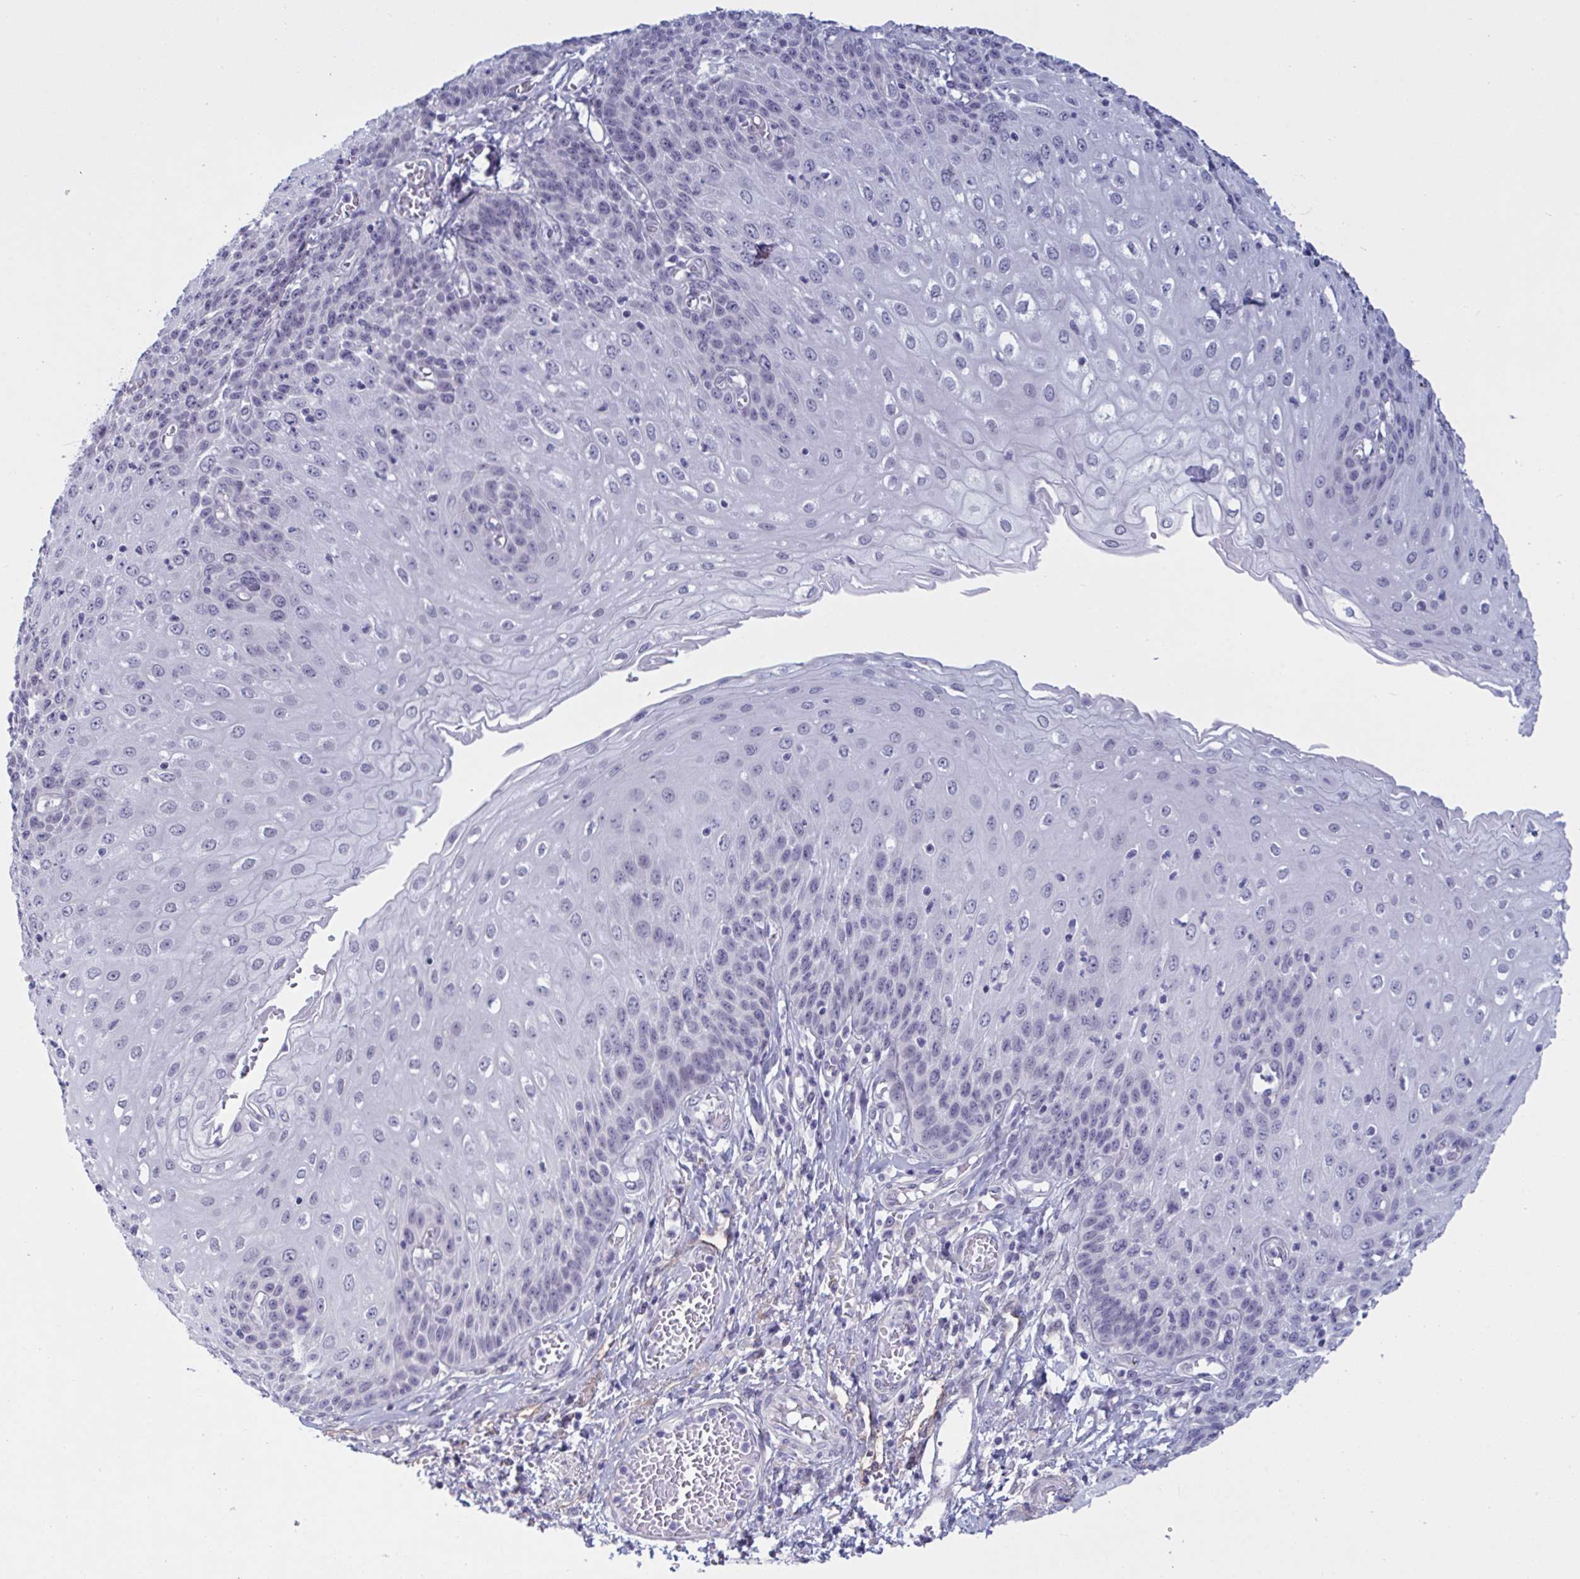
{"staining": {"intensity": "negative", "quantity": "none", "location": "none"}, "tissue": "esophagus", "cell_type": "Squamous epithelial cells", "image_type": "normal", "snomed": [{"axis": "morphology", "description": "Normal tissue, NOS"}, {"axis": "morphology", "description": "Adenocarcinoma, NOS"}, {"axis": "topography", "description": "Esophagus"}], "caption": "IHC histopathology image of unremarkable esophagus: esophagus stained with DAB demonstrates no significant protein staining in squamous epithelial cells. (DAB IHC, high magnification).", "gene": "TCEAL8", "patient": {"sex": "male", "age": 81}}